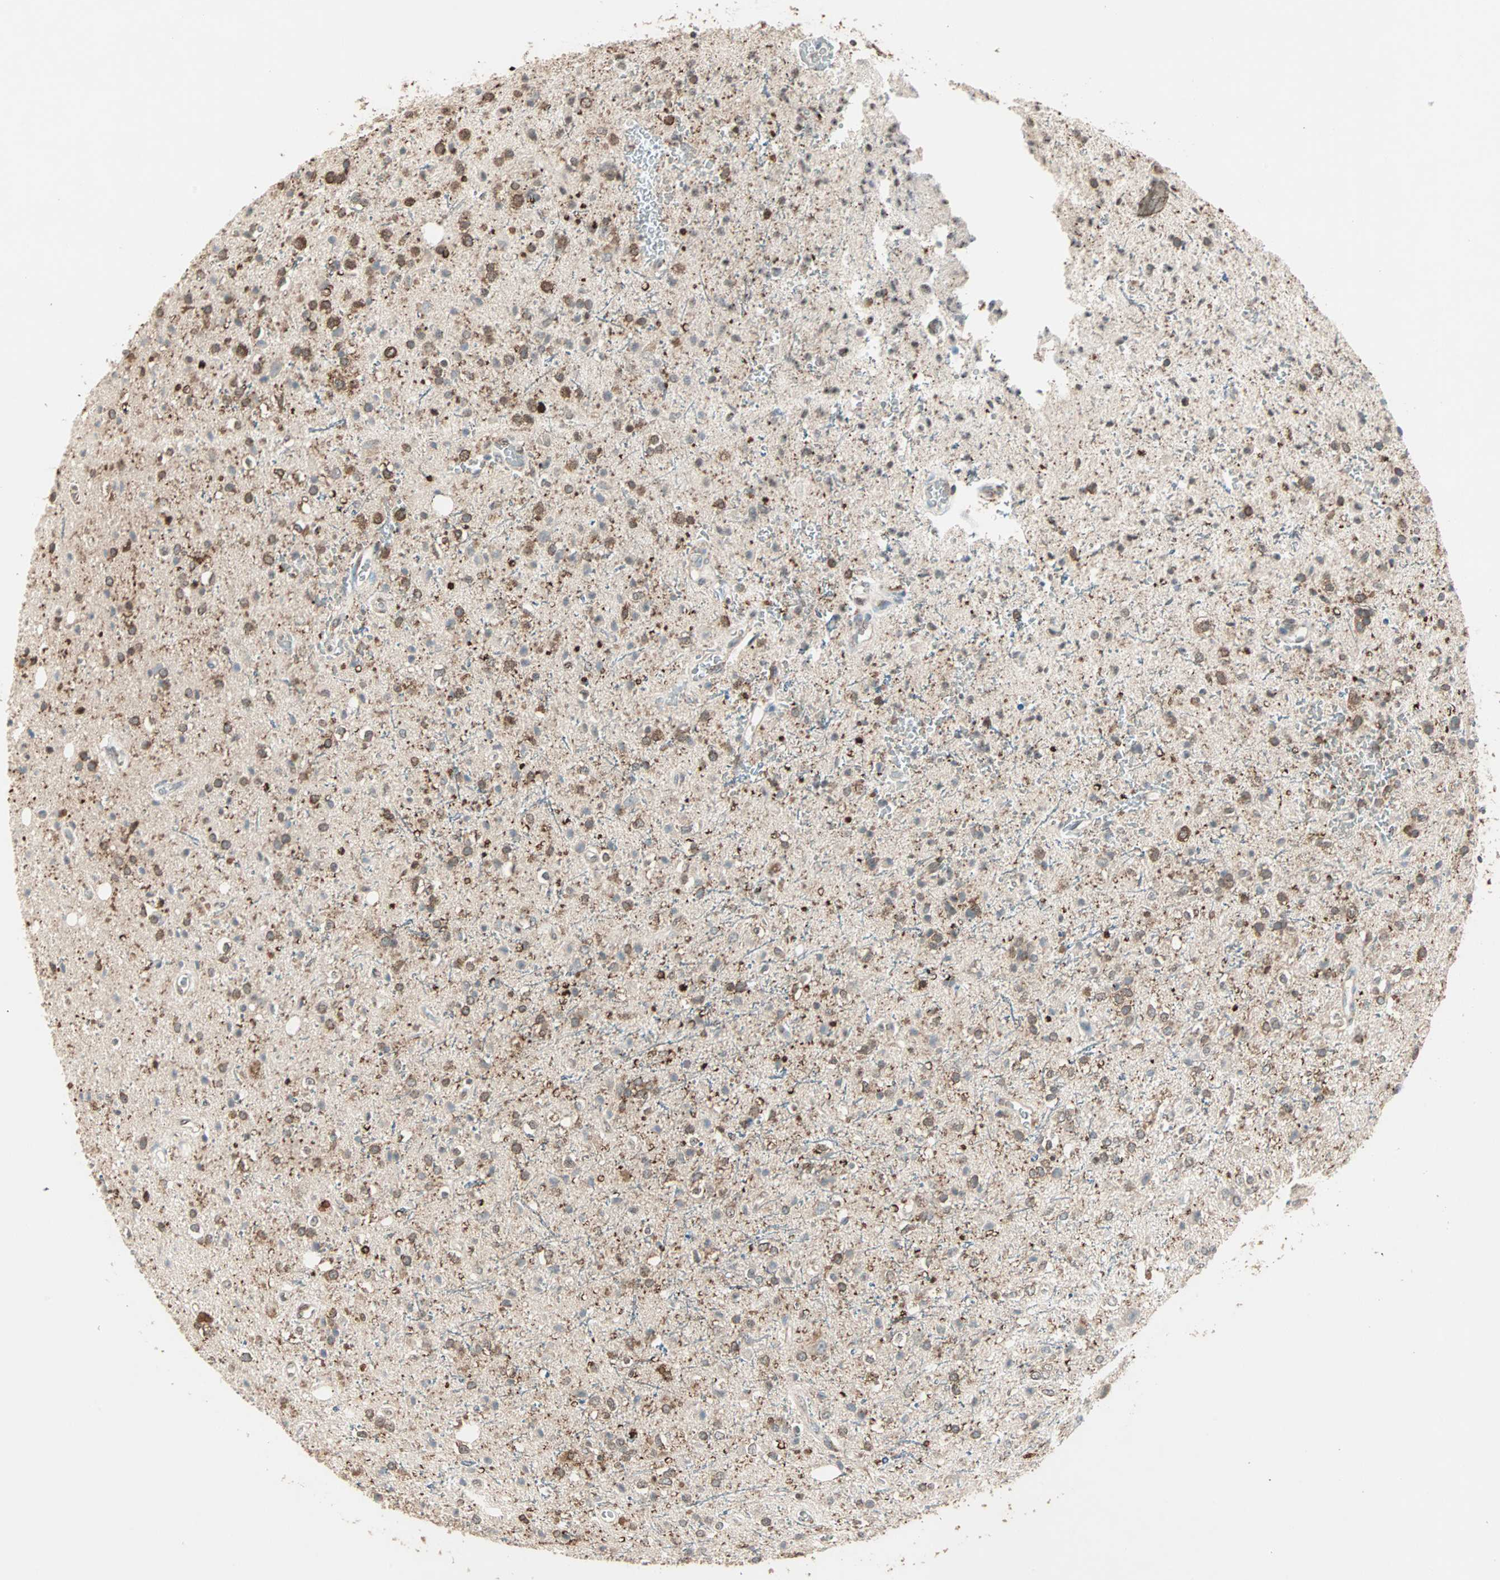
{"staining": {"intensity": "moderate", "quantity": "25%-75%", "location": "cytoplasmic/membranous,nuclear"}, "tissue": "glioma", "cell_type": "Tumor cells", "image_type": "cancer", "snomed": [{"axis": "morphology", "description": "Glioma, malignant, High grade"}, {"axis": "topography", "description": "Brain"}], "caption": "Protein staining of malignant high-grade glioma tissue shows moderate cytoplasmic/membranous and nuclear expression in approximately 25%-75% of tumor cells.", "gene": "MMP3", "patient": {"sex": "male", "age": 47}}